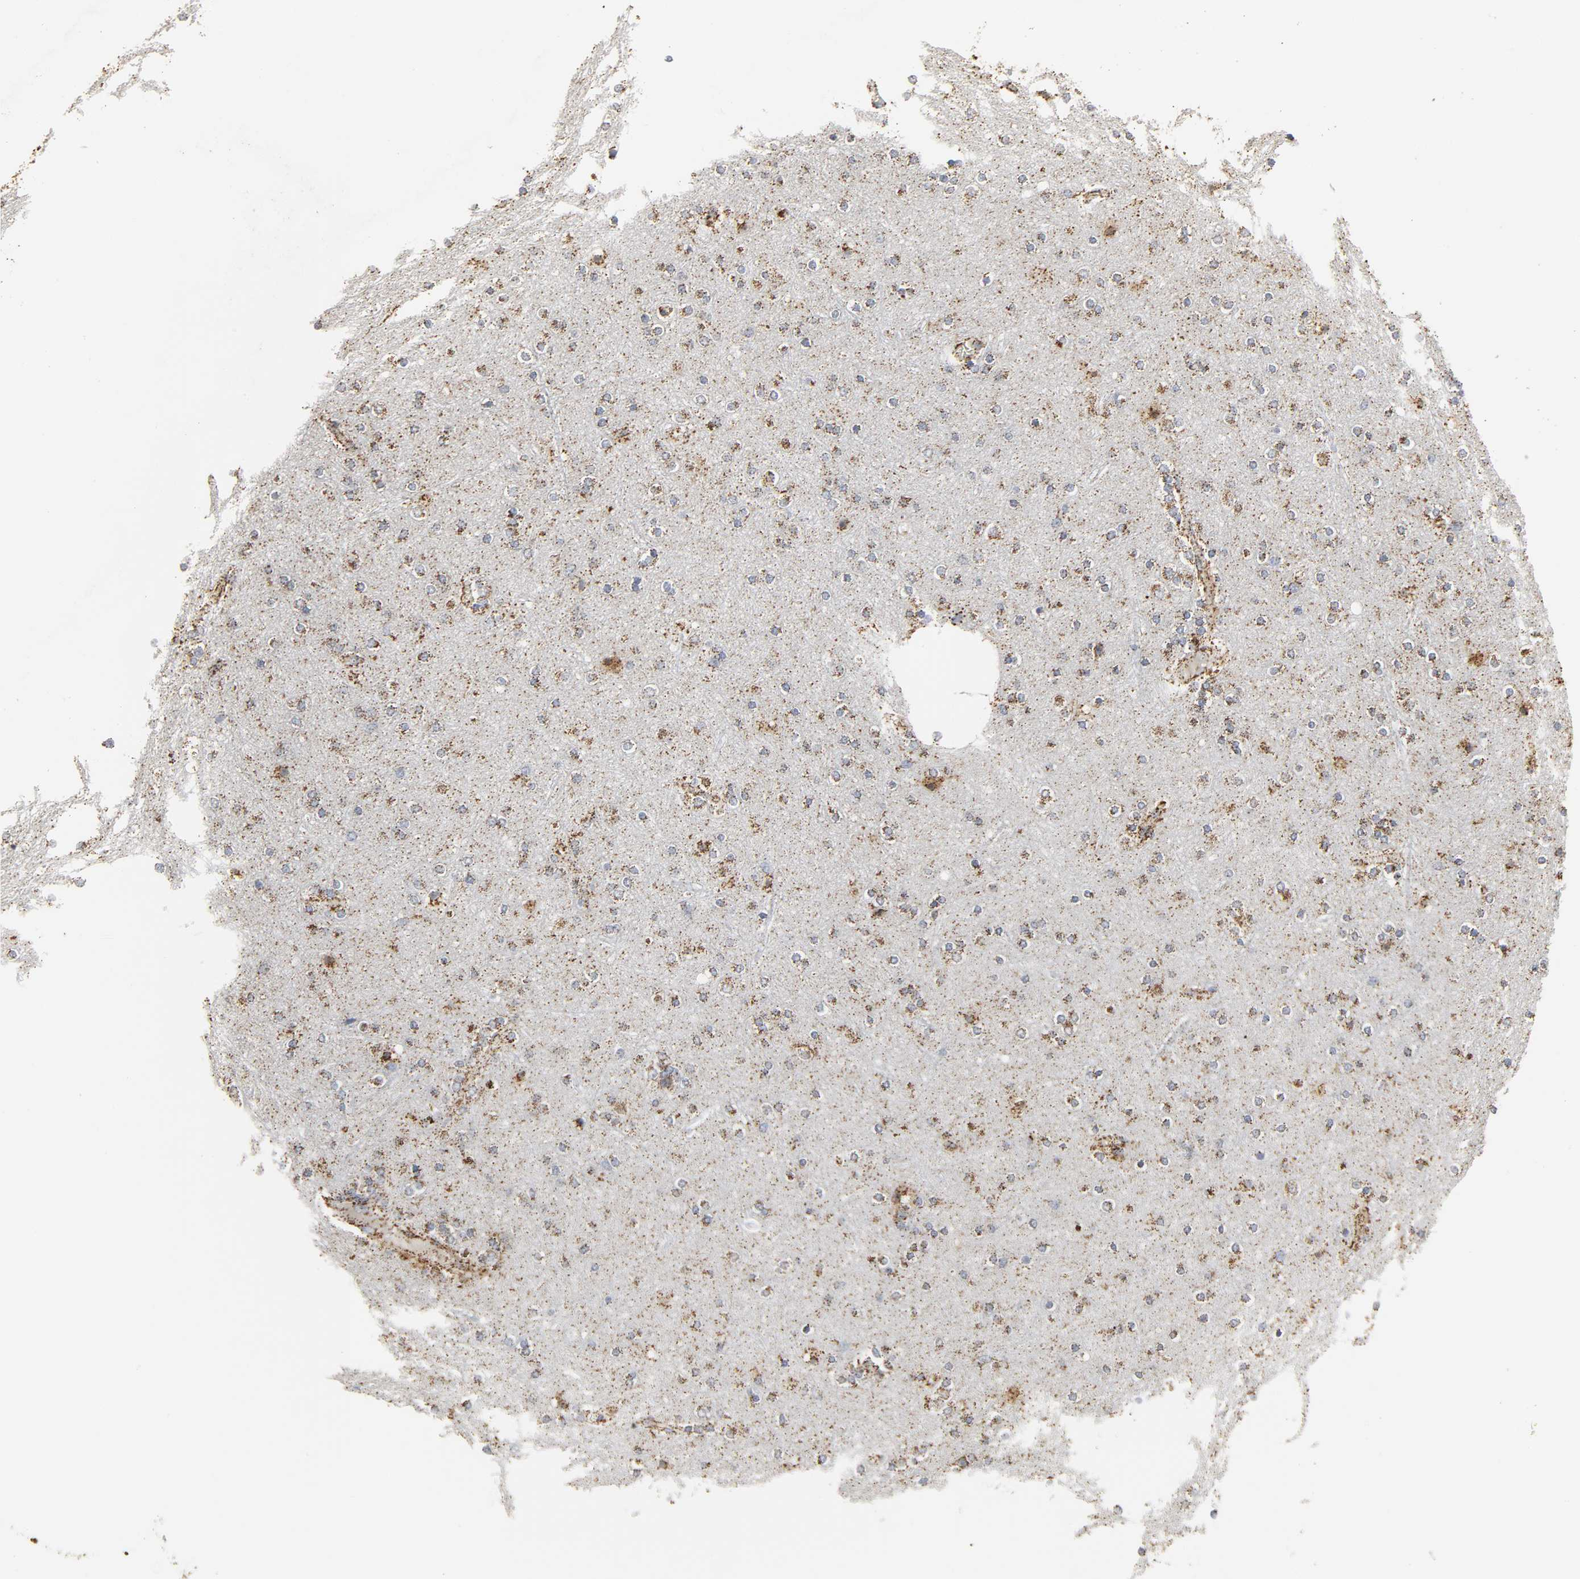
{"staining": {"intensity": "moderate", "quantity": ">75%", "location": "cytoplasmic/membranous"}, "tissue": "cerebral cortex", "cell_type": "Endothelial cells", "image_type": "normal", "snomed": [{"axis": "morphology", "description": "Normal tissue, NOS"}, {"axis": "topography", "description": "Cerebral cortex"}], "caption": "Protein staining reveals moderate cytoplasmic/membranous expression in about >75% of endothelial cells in benign cerebral cortex.", "gene": "ACAT1", "patient": {"sex": "female", "age": 54}}